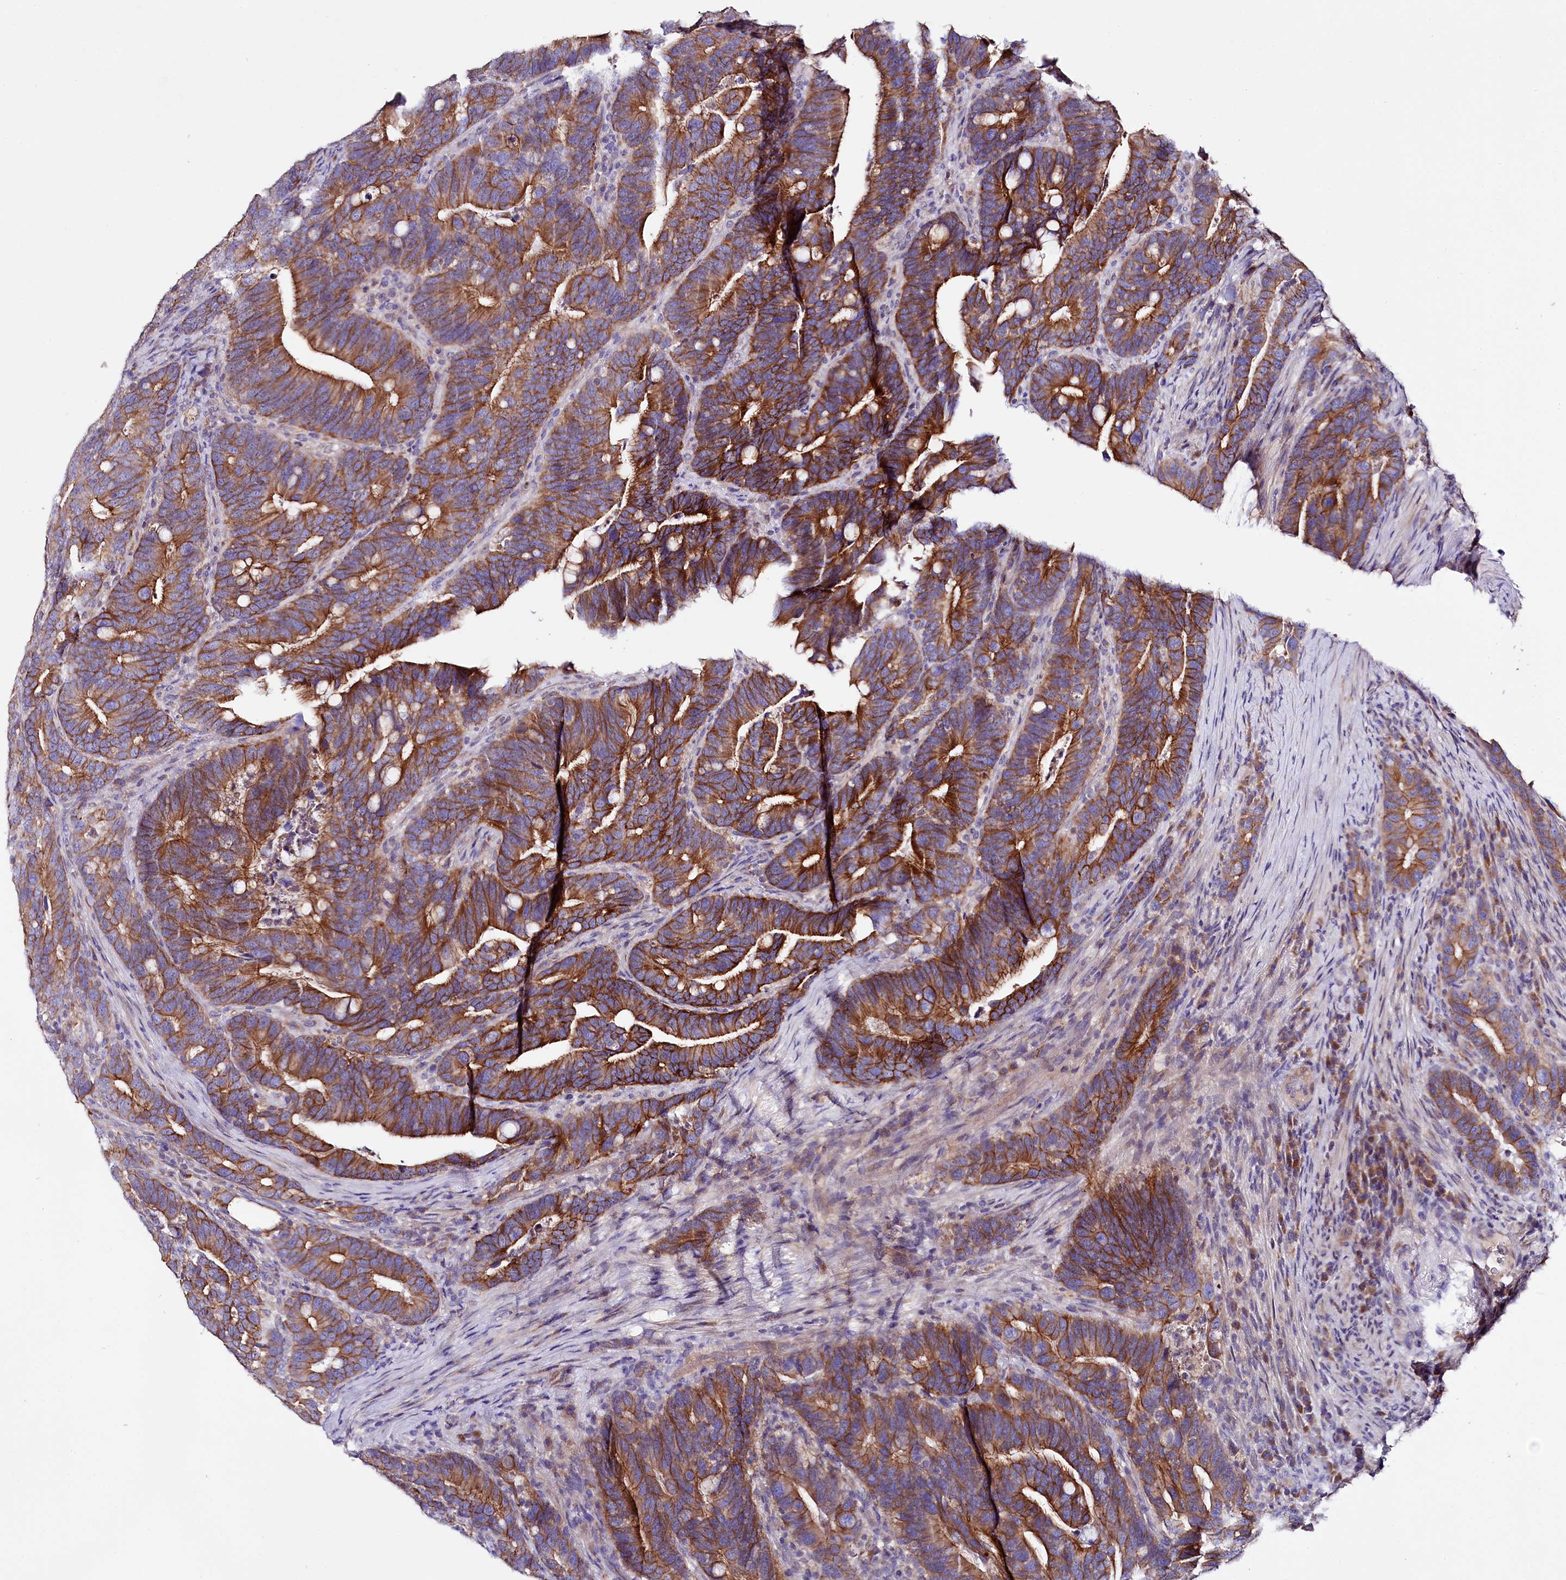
{"staining": {"intensity": "strong", "quantity": ">75%", "location": "cytoplasmic/membranous"}, "tissue": "colorectal cancer", "cell_type": "Tumor cells", "image_type": "cancer", "snomed": [{"axis": "morphology", "description": "Adenocarcinoma, NOS"}, {"axis": "topography", "description": "Colon"}], "caption": "A photomicrograph showing strong cytoplasmic/membranous positivity in approximately >75% of tumor cells in adenocarcinoma (colorectal), as visualized by brown immunohistochemical staining.", "gene": "SACM1L", "patient": {"sex": "female", "age": 66}}